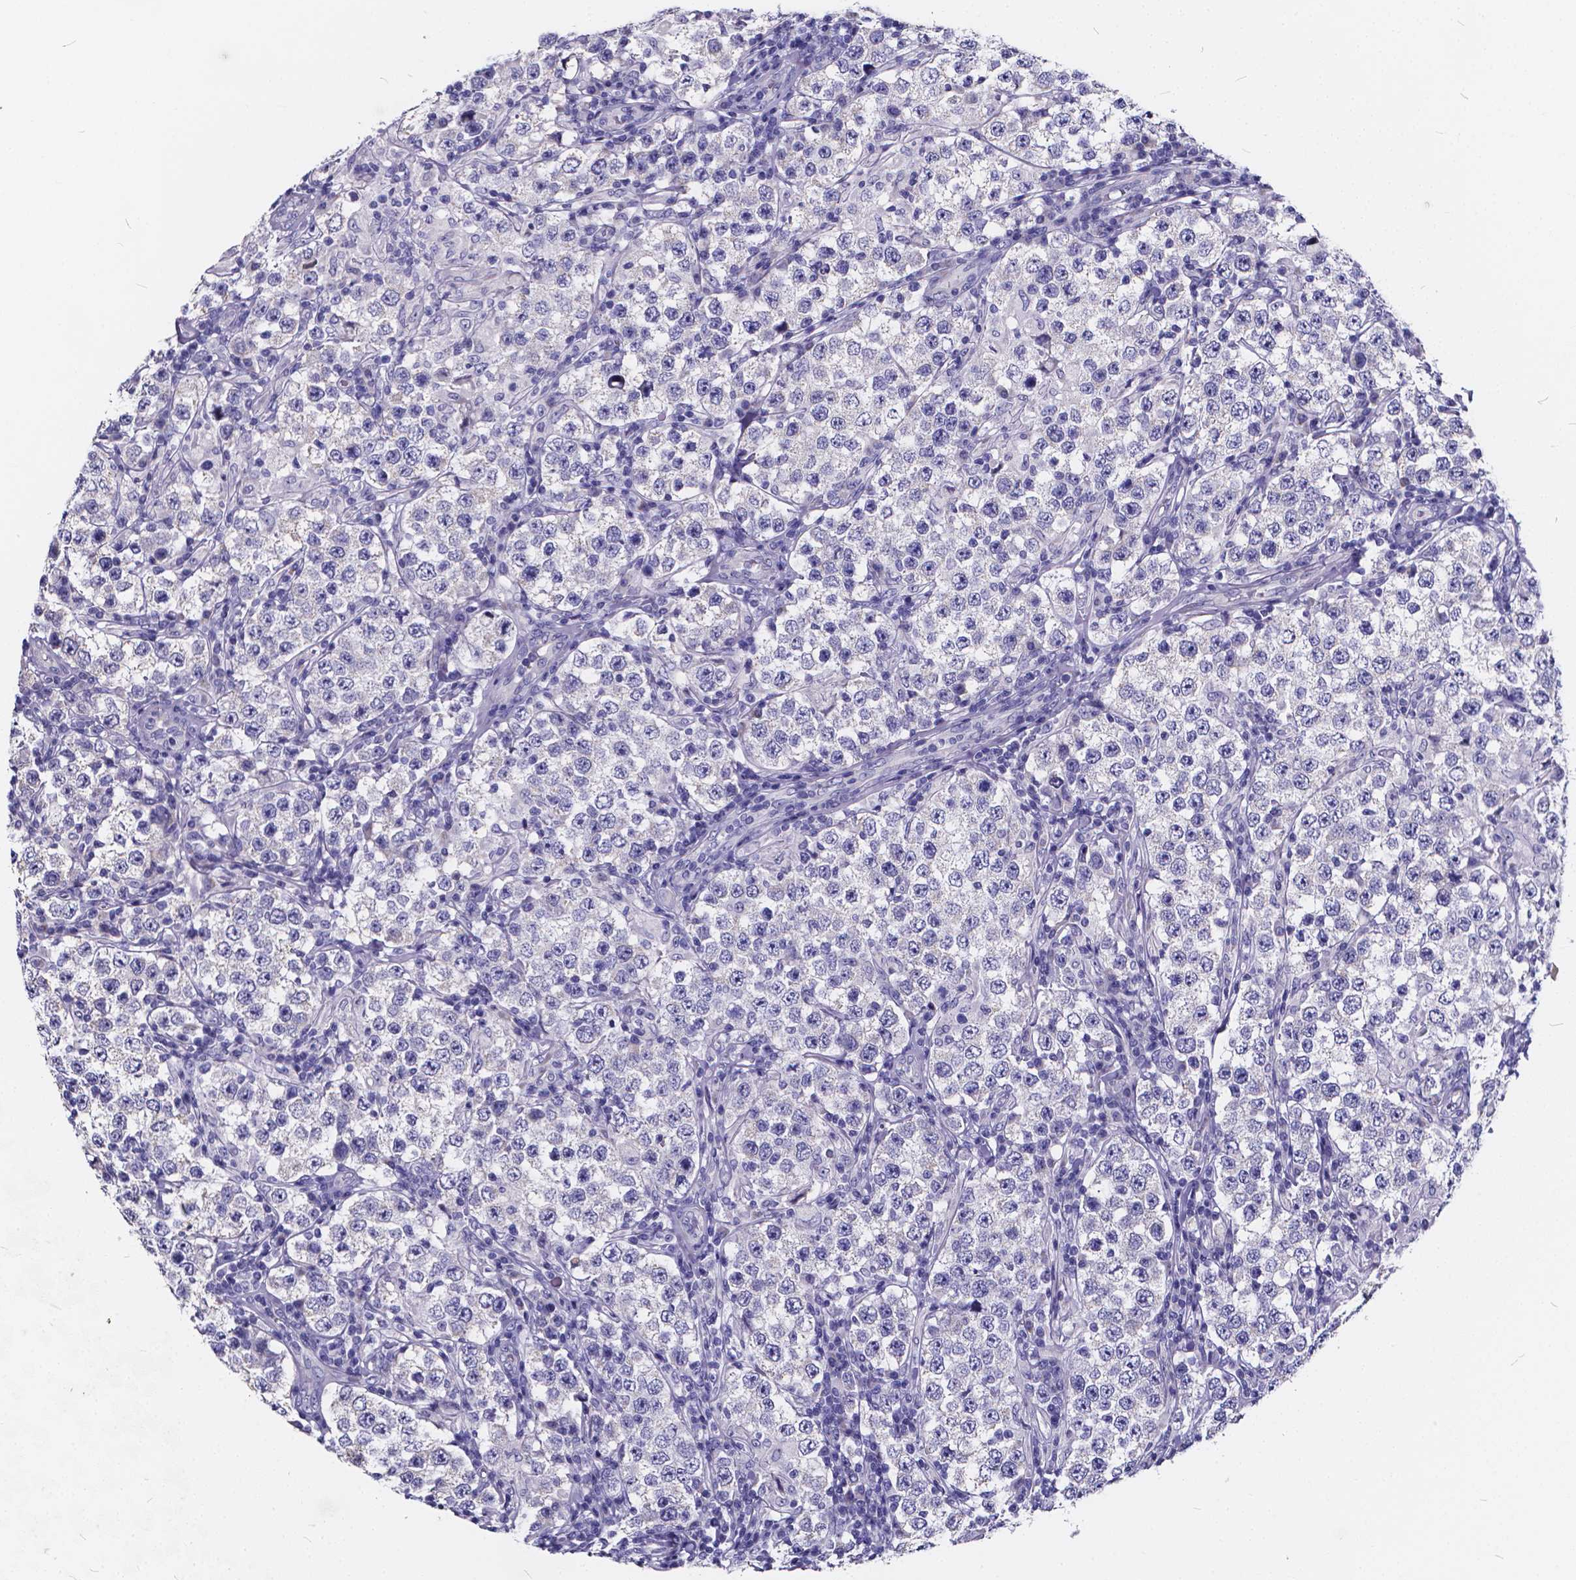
{"staining": {"intensity": "negative", "quantity": "none", "location": "none"}, "tissue": "testis cancer", "cell_type": "Tumor cells", "image_type": "cancer", "snomed": [{"axis": "morphology", "description": "Seminoma, NOS"}, {"axis": "morphology", "description": "Carcinoma, Embryonal, NOS"}, {"axis": "topography", "description": "Testis"}], "caption": "The histopathology image shows no staining of tumor cells in testis cancer.", "gene": "SPEF2", "patient": {"sex": "male", "age": 41}}